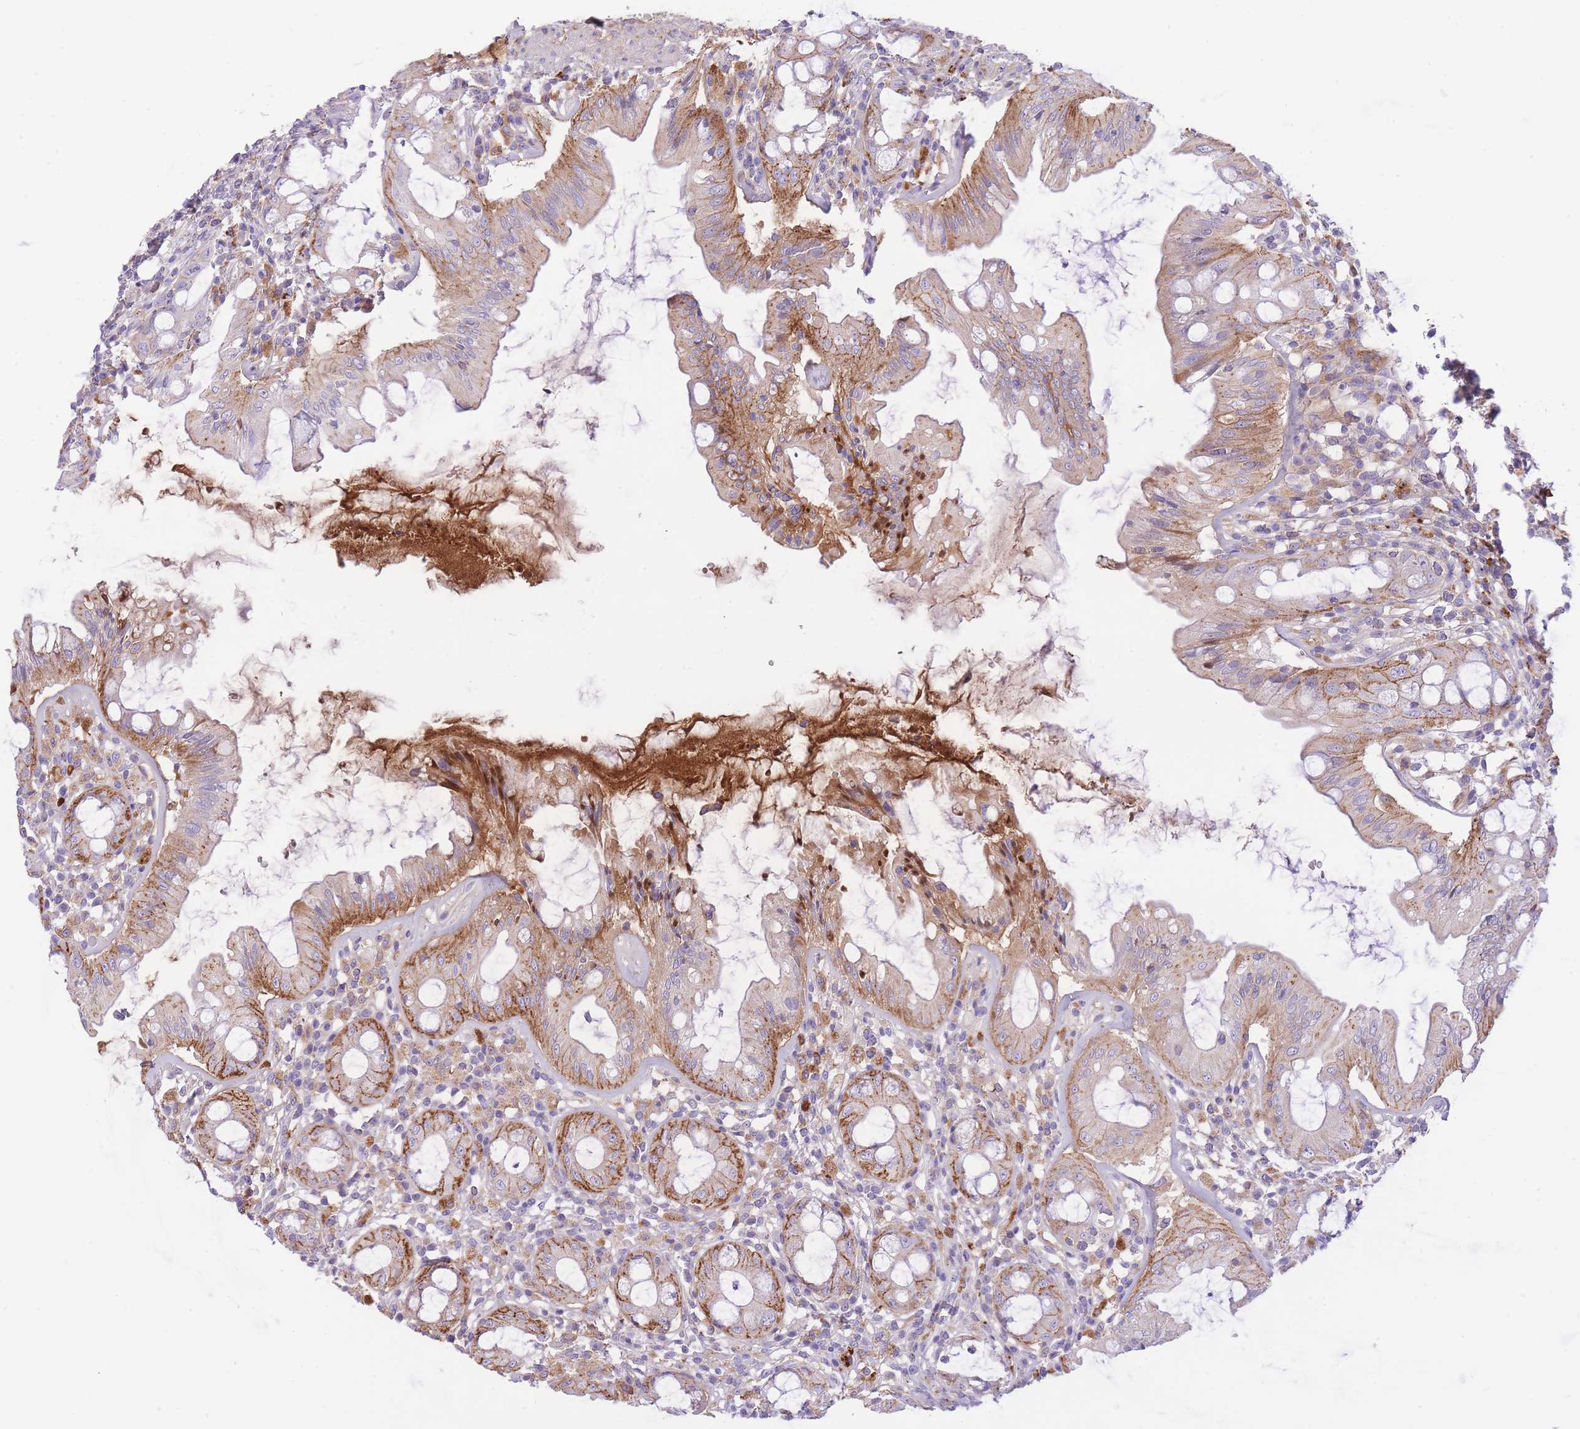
{"staining": {"intensity": "moderate", "quantity": "<25%", "location": "cytoplasmic/membranous"}, "tissue": "rectum", "cell_type": "Glandular cells", "image_type": "normal", "snomed": [{"axis": "morphology", "description": "Normal tissue, NOS"}, {"axis": "topography", "description": "Rectum"}], "caption": "Immunohistochemistry of normal human rectum reveals low levels of moderate cytoplasmic/membranous expression in approximately <25% of glandular cells.", "gene": "HRG", "patient": {"sex": "female", "age": 57}}